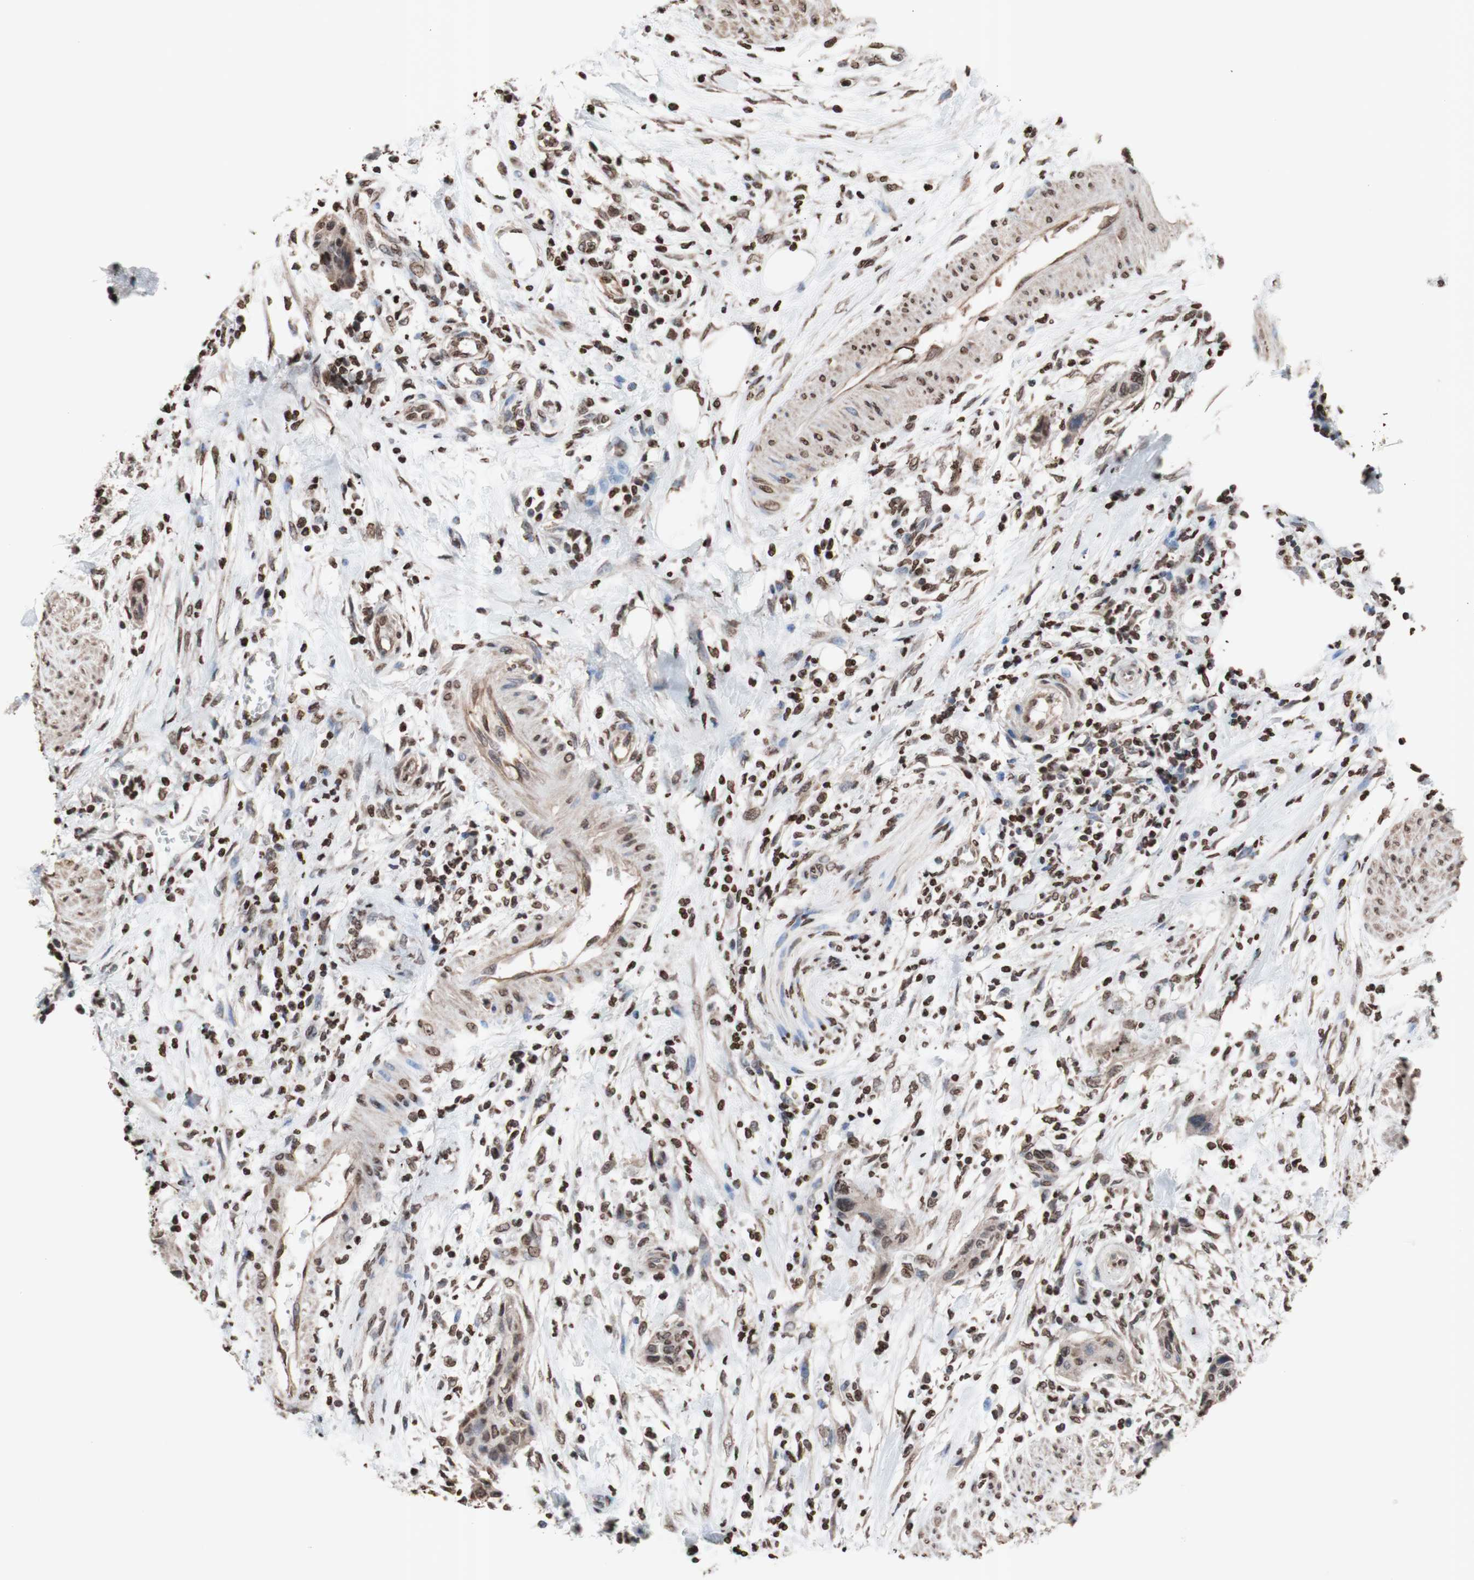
{"staining": {"intensity": "weak", "quantity": "25%-75%", "location": "cytoplasmic/membranous,nuclear"}, "tissue": "urothelial cancer", "cell_type": "Tumor cells", "image_type": "cancer", "snomed": [{"axis": "morphology", "description": "Urothelial carcinoma, High grade"}, {"axis": "topography", "description": "Urinary bladder"}], "caption": "Urothelial cancer stained with DAB (3,3'-diaminobenzidine) IHC exhibits low levels of weak cytoplasmic/membranous and nuclear positivity in about 25%-75% of tumor cells.", "gene": "SNAI2", "patient": {"sex": "male", "age": 35}}